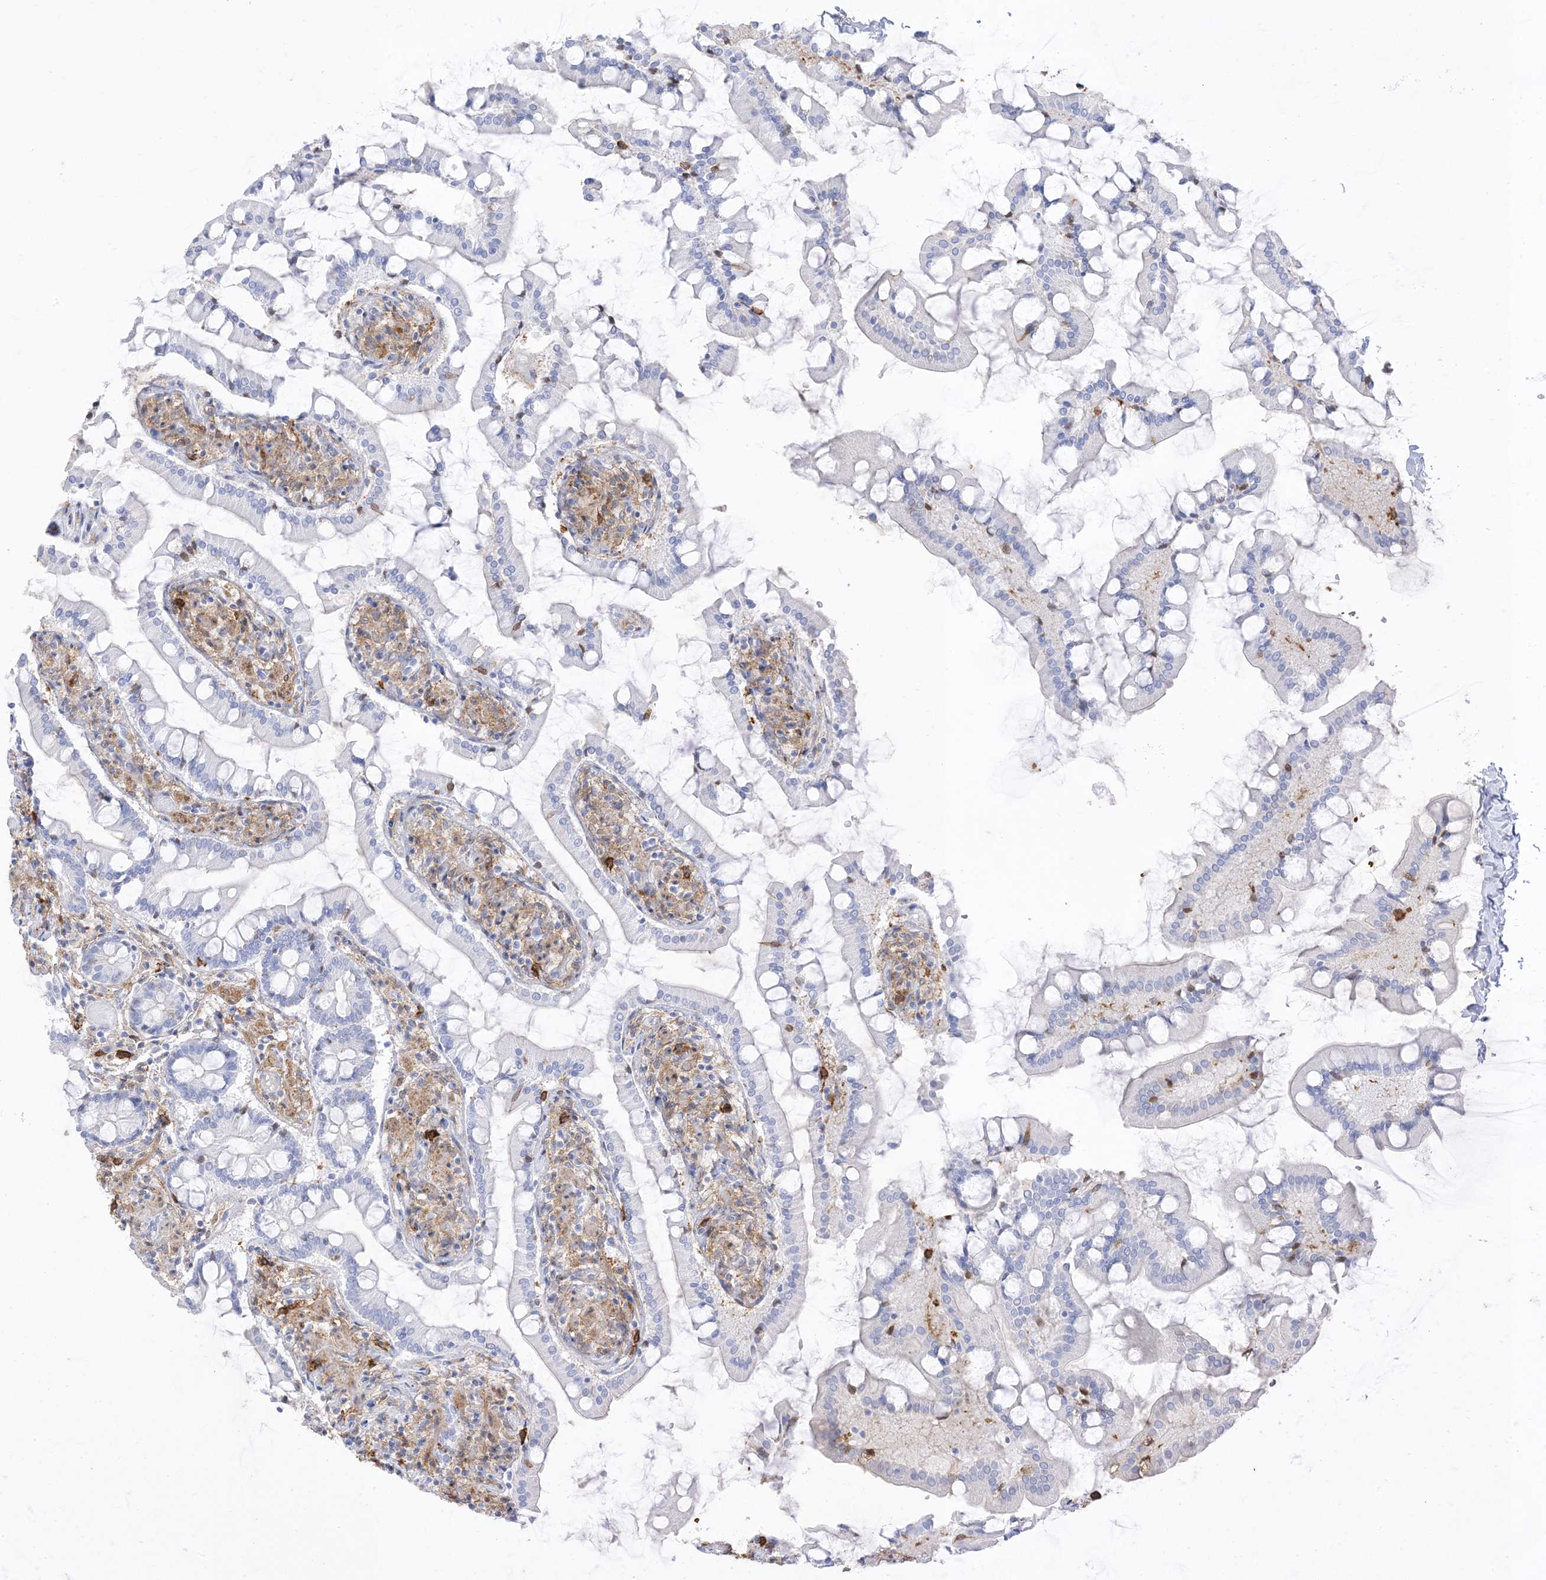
{"staining": {"intensity": "negative", "quantity": "none", "location": "none"}, "tissue": "small intestine", "cell_type": "Glandular cells", "image_type": "normal", "snomed": [{"axis": "morphology", "description": "Normal tissue, NOS"}, {"axis": "topography", "description": "Small intestine"}], "caption": "Glandular cells are negative for protein expression in benign human small intestine. Brightfield microscopy of immunohistochemistry (IHC) stained with DAB (3,3'-diaminobenzidine) (brown) and hematoxylin (blue), captured at high magnification.", "gene": "GSN", "patient": {"sex": "male", "age": 41}}